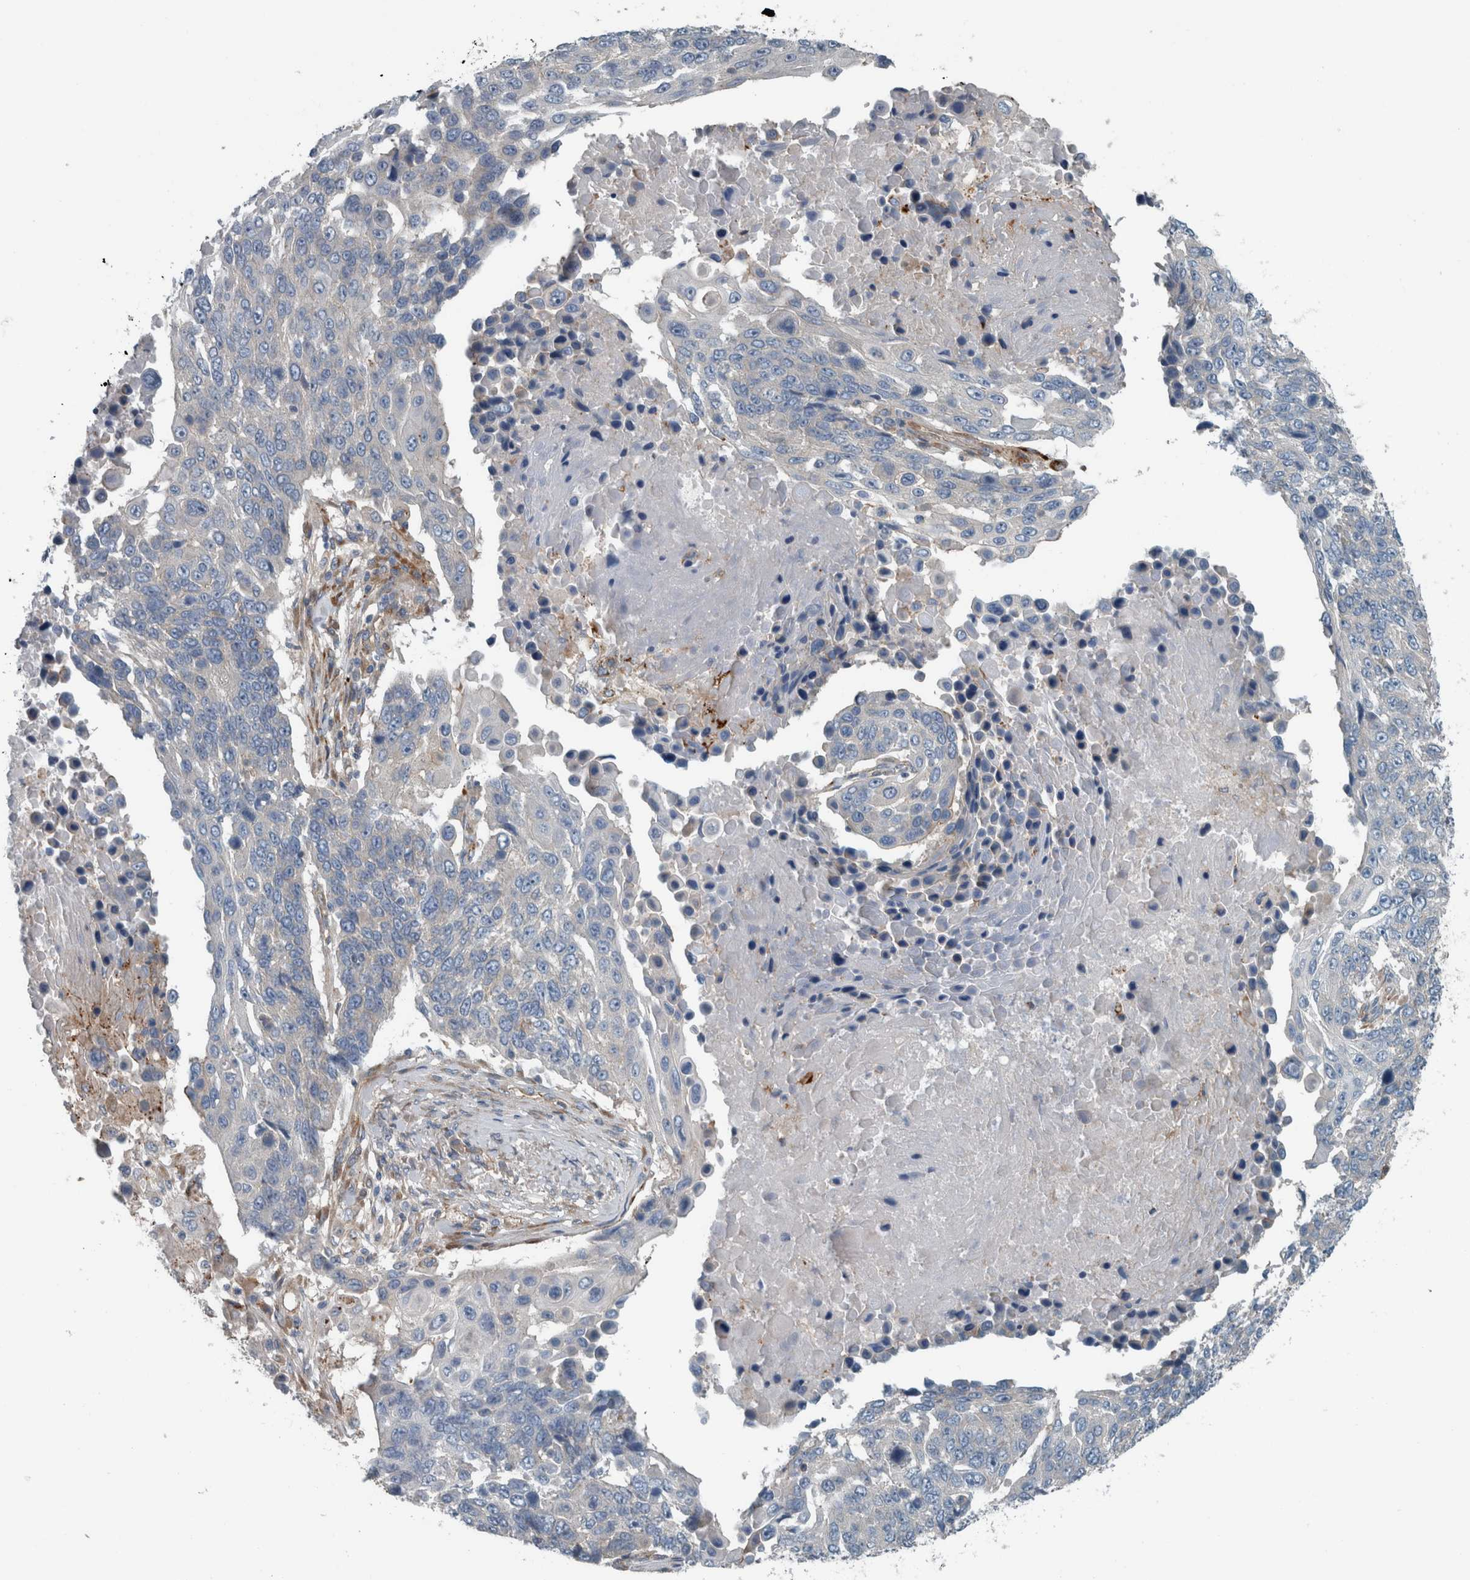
{"staining": {"intensity": "negative", "quantity": "none", "location": "none"}, "tissue": "lung cancer", "cell_type": "Tumor cells", "image_type": "cancer", "snomed": [{"axis": "morphology", "description": "Squamous cell carcinoma, NOS"}, {"axis": "topography", "description": "Lung"}], "caption": "This is an immunohistochemistry (IHC) micrograph of lung cancer. There is no positivity in tumor cells.", "gene": "GLT8D2", "patient": {"sex": "male", "age": 66}}